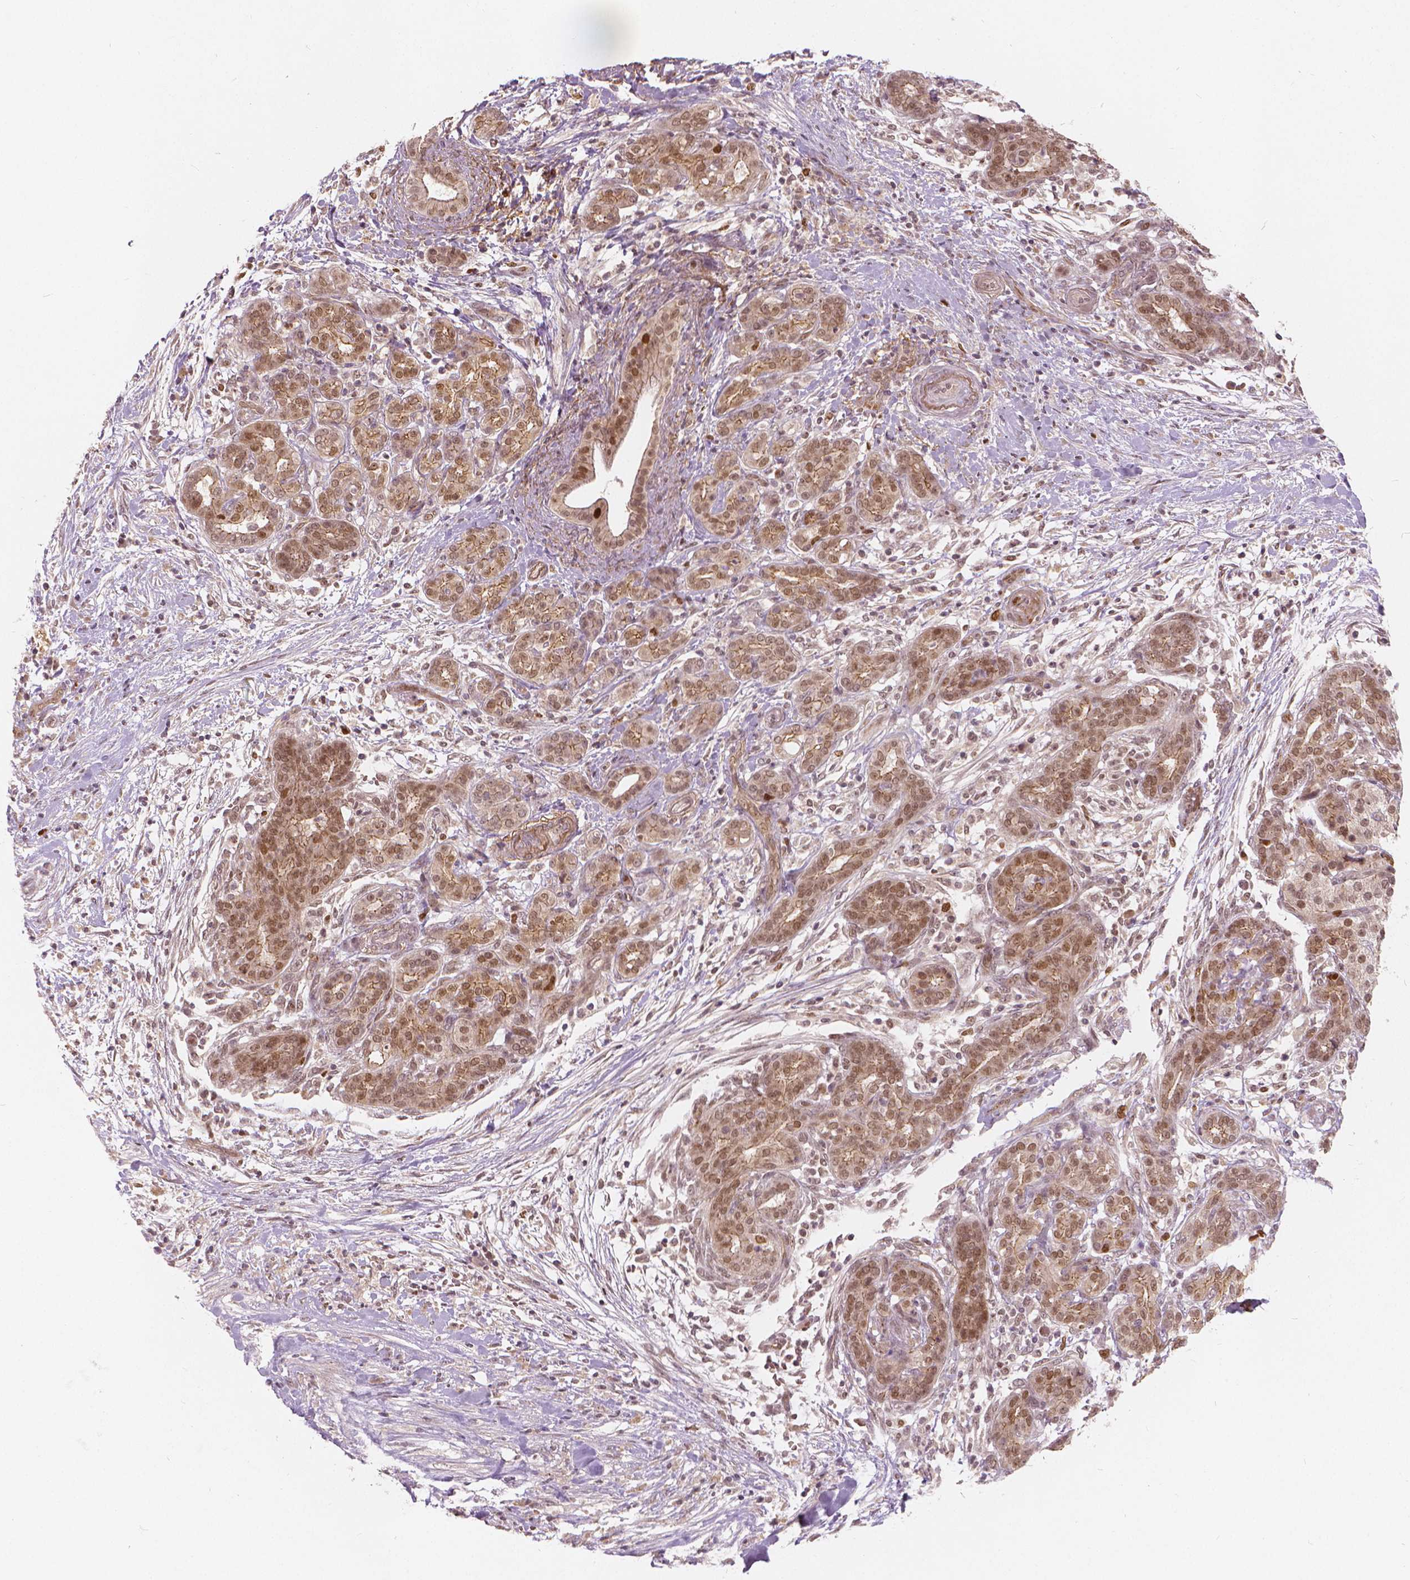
{"staining": {"intensity": "moderate", "quantity": ">75%", "location": "nuclear"}, "tissue": "pancreatic cancer", "cell_type": "Tumor cells", "image_type": "cancer", "snomed": [{"axis": "morphology", "description": "Adenocarcinoma, NOS"}, {"axis": "topography", "description": "Pancreas"}], "caption": "Protein staining demonstrates moderate nuclear expression in about >75% of tumor cells in adenocarcinoma (pancreatic).", "gene": "NSD2", "patient": {"sex": "male", "age": 44}}